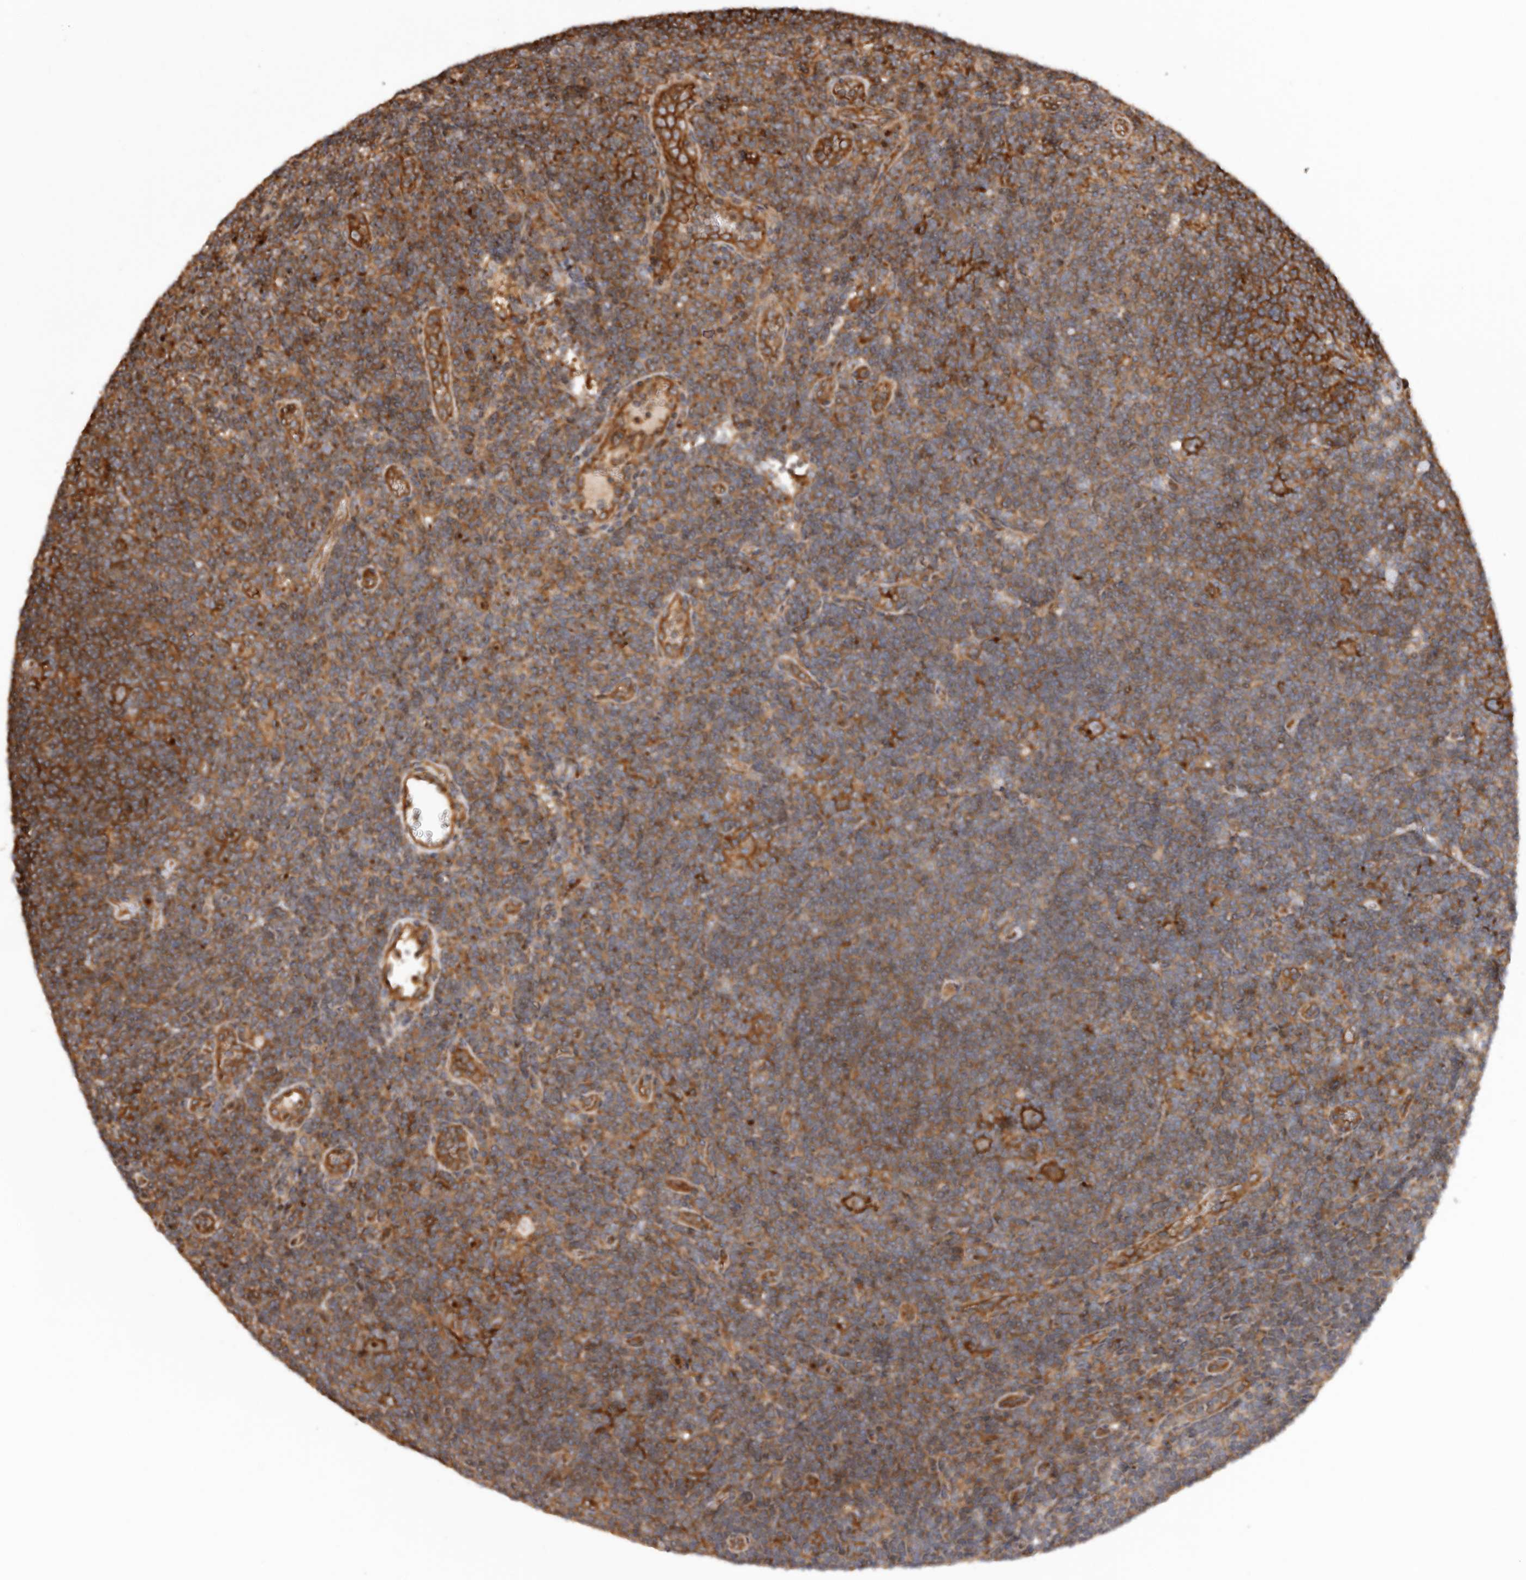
{"staining": {"intensity": "strong", "quantity": ">75%", "location": "cytoplasmic/membranous,nuclear"}, "tissue": "lymphoma", "cell_type": "Tumor cells", "image_type": "cancer", "snomed": [{"axis": "morphology", "description": "Hodgkin's disease, NOS"}, {"axis": "topography", "description": "Lymph node"}], "caption": "Immunohistochemical staining of human Hodgkin's disease shows high levels of strong cytoplasmic/membranous and nuclear staining in approximately >75% of tumor cells.", "gene": "GPR27", "patient": {"sex": "female", "age": 57}}